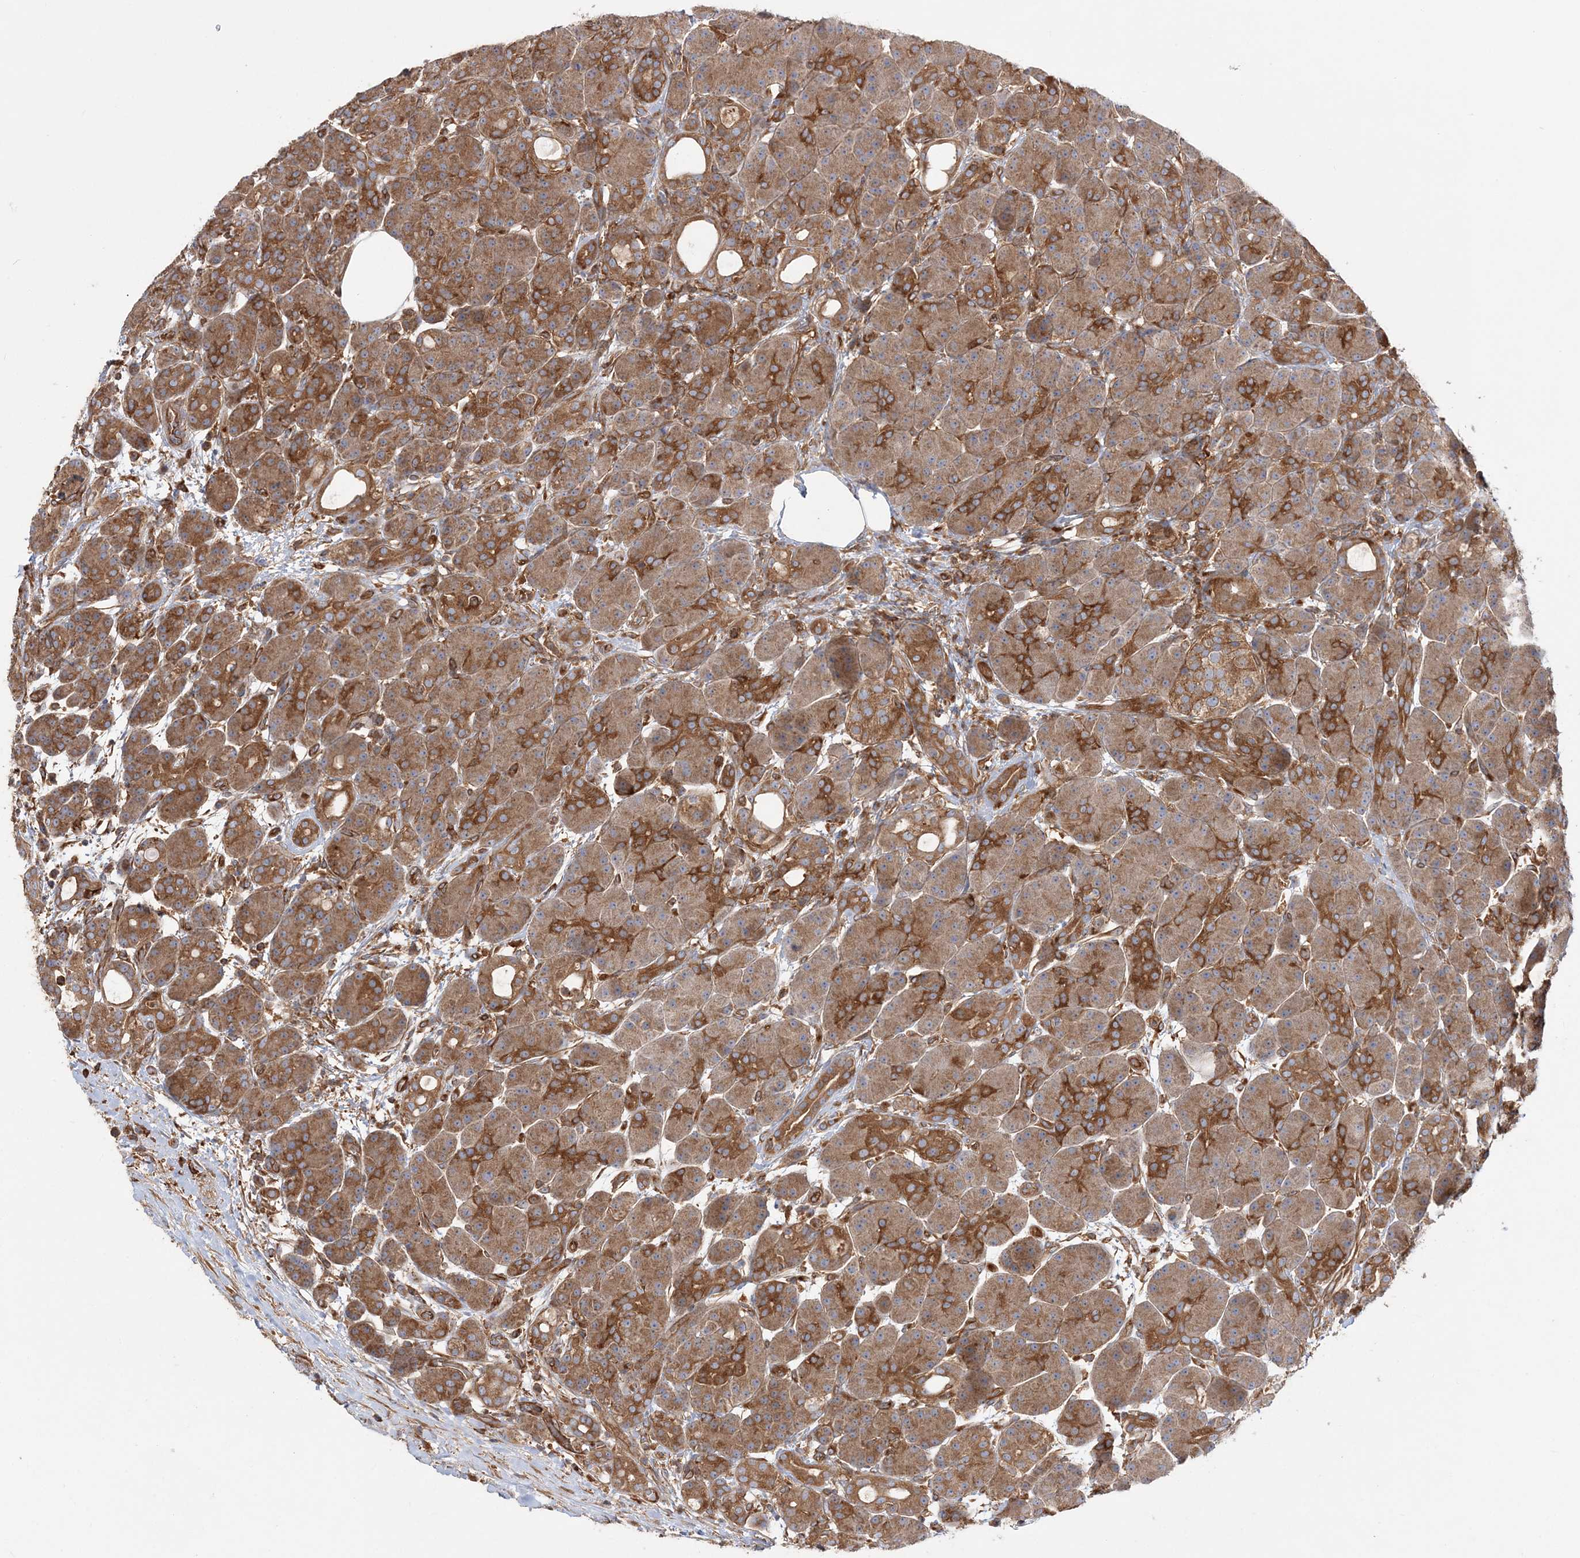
{"staining": {"intensity": "strong", "quantity": "25%-75%", "location": "cytoplasmic/membranous"}, "tissue": "pancreas", "cell_type": "Exocrine glandular cells", "image_type": "normal", "snomed": [{"axis": "morphology", "description": "Normal tissue, NOS"}, {"axis": "topography", "description": "Pancreas"}], "caption": "This image shows immunohistochemistry staining of benign pancreas, with high strong cytoplasmic/membranous positivity in approximately 25%-75% of exocrine glandular cells.", "gene": "TBC1D5", "patient": {"sex": "male", "age": 63}}